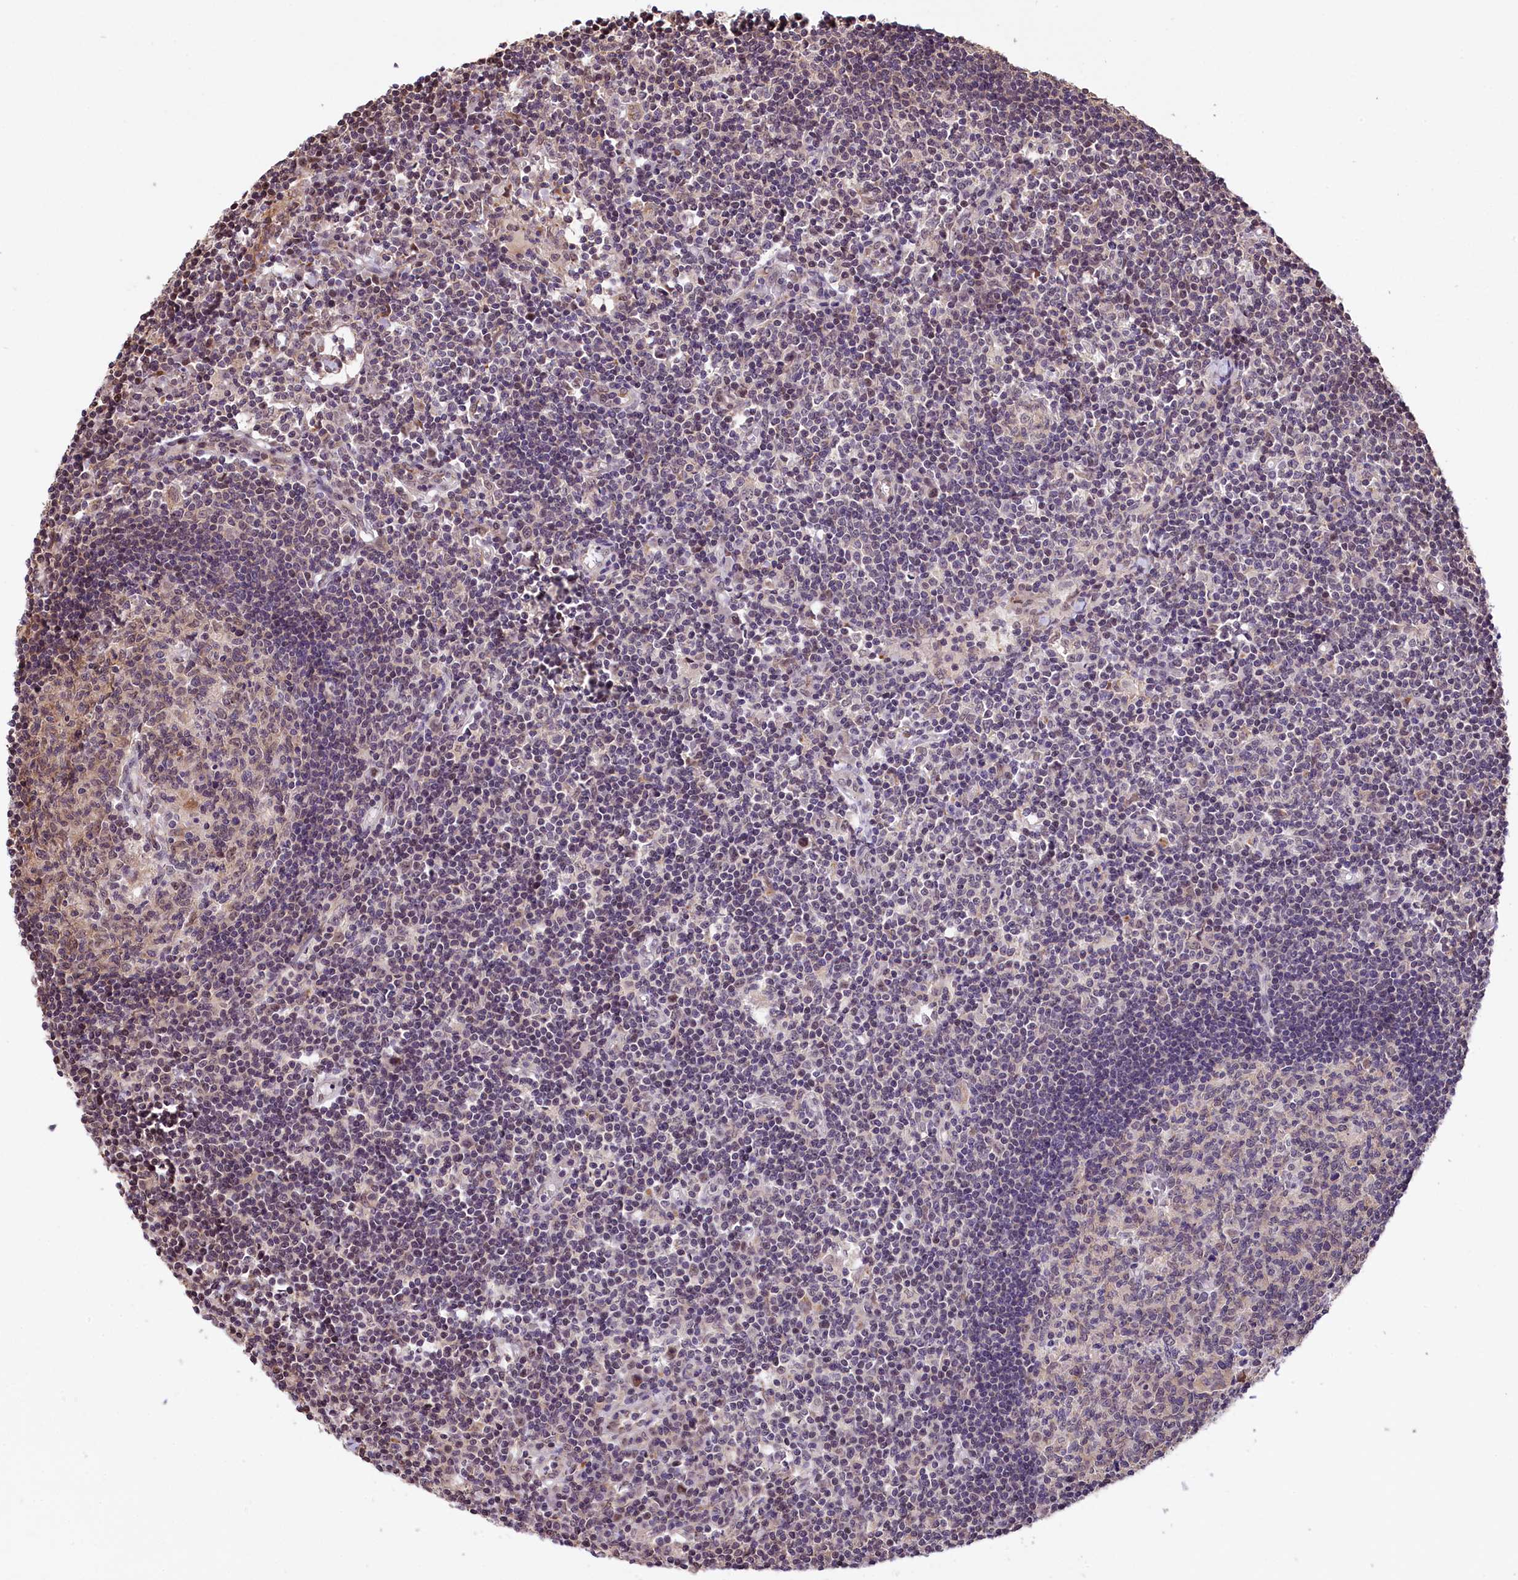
{"staining": {"intensity": "weak", "quantity": "<25%", "location": "cytoplasmic/membranous"}, "tissue": "lymph node", "cell_type": "Germinal center cells", "image_type": "normal", "snomed": [{"axis": "morphology", "description": "Normal tissue, NOS"}, {"axis": "topography", "description": "Lymph node"}], "caption": "The immunohistochemistry histopathology image has no significant expression in germinal center cells of lymph node.", "gene": "MRPL54", "patient": {"sex": "female", "age": 55}}